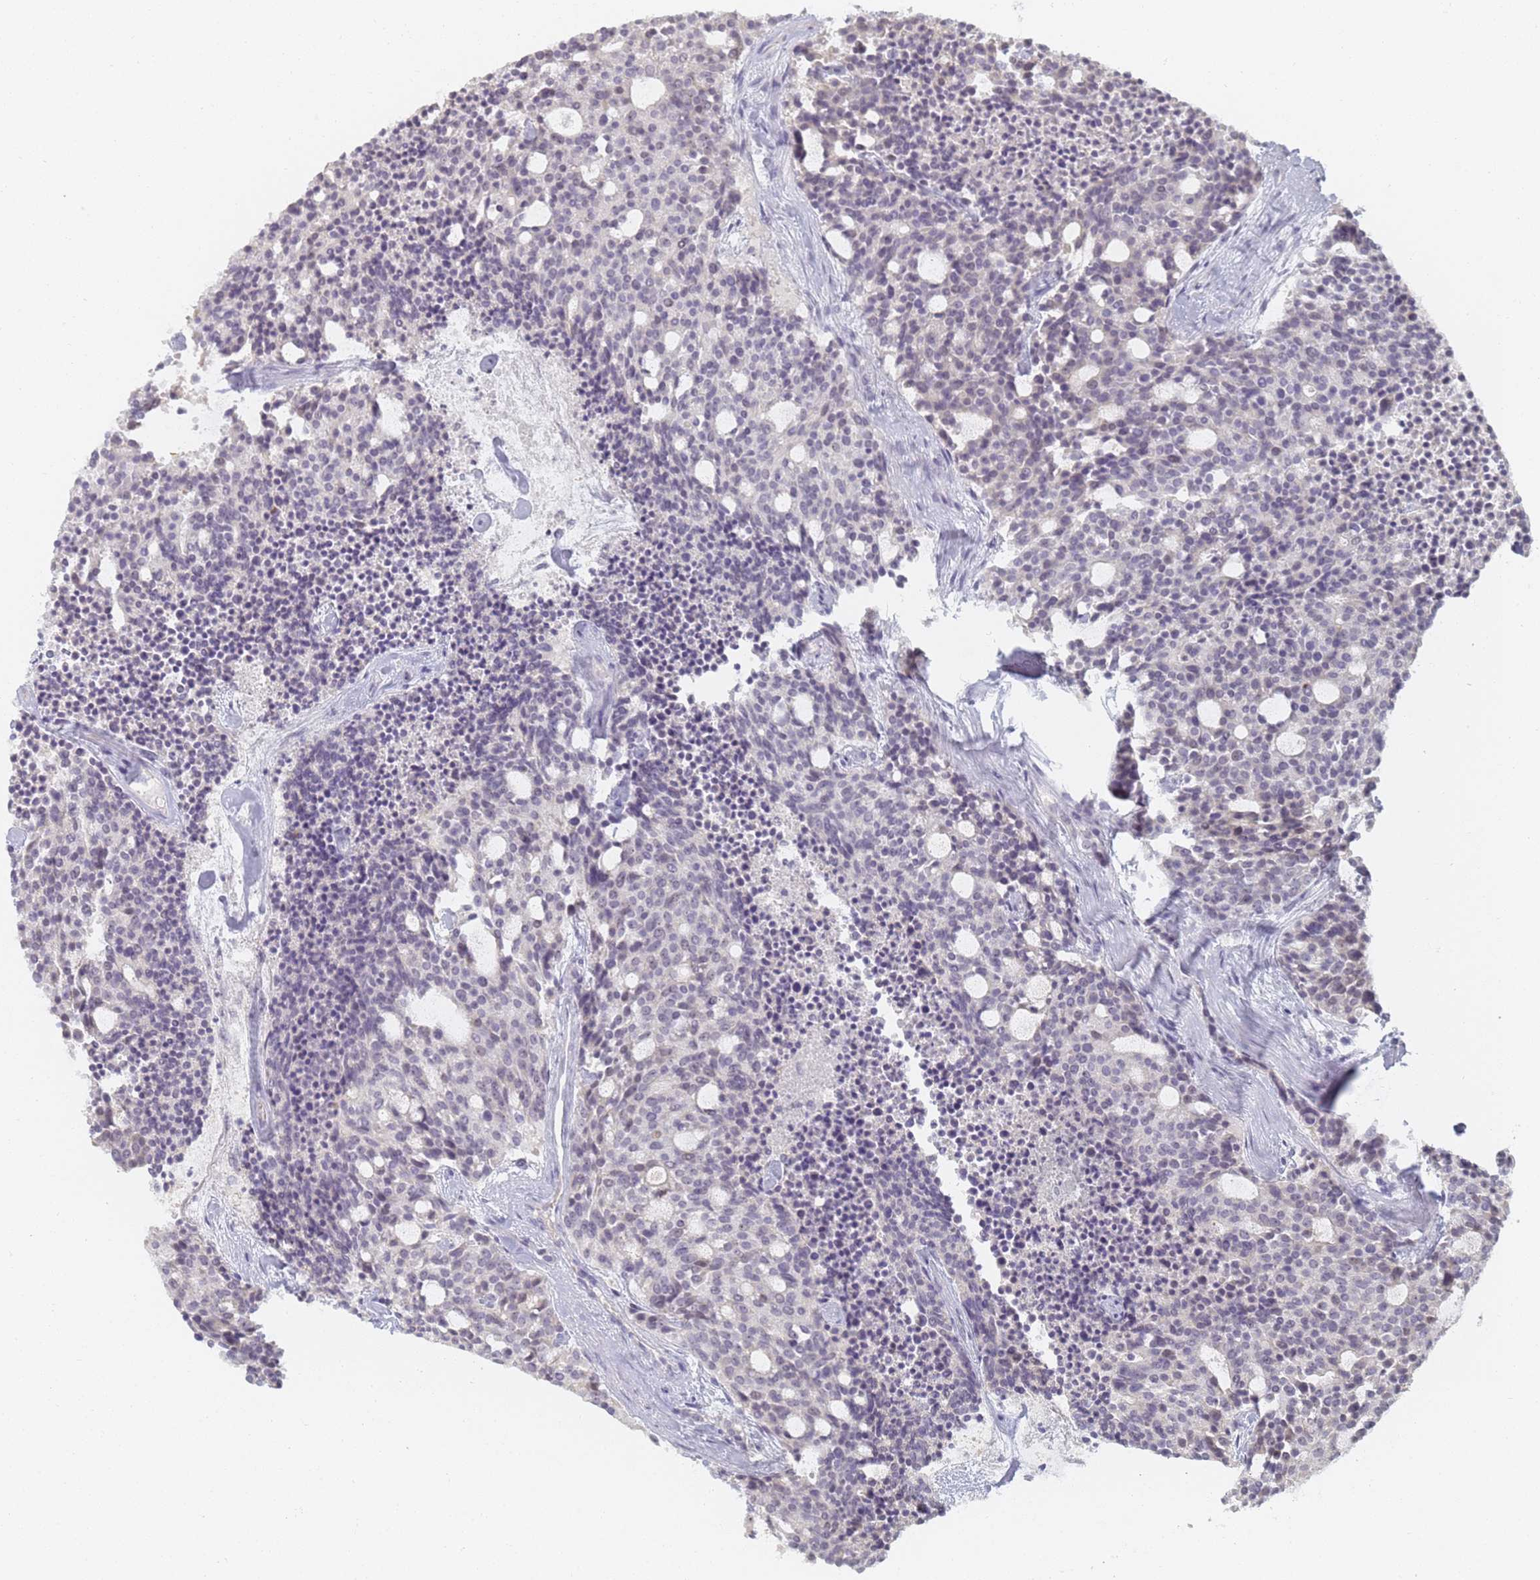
{"staining": {"intensity": "negative", "quantity": "none", "location": "none"}, "tissue": "carcinoid", "cell_type": "Tumor cells", "image_type": "cancer", "snomed": [{"axis": "morphology", "description": "Carcinoid, malignant, NOS"}, {"axis": "topography", "description": "Pancreas"}], "caption": "Carcinoid (malignant) was stained to show a protein in brown. There is no significant staining in tumor cells.", "gene": "SLC38A9", "patient": {"sex": "female", "age": 54}}